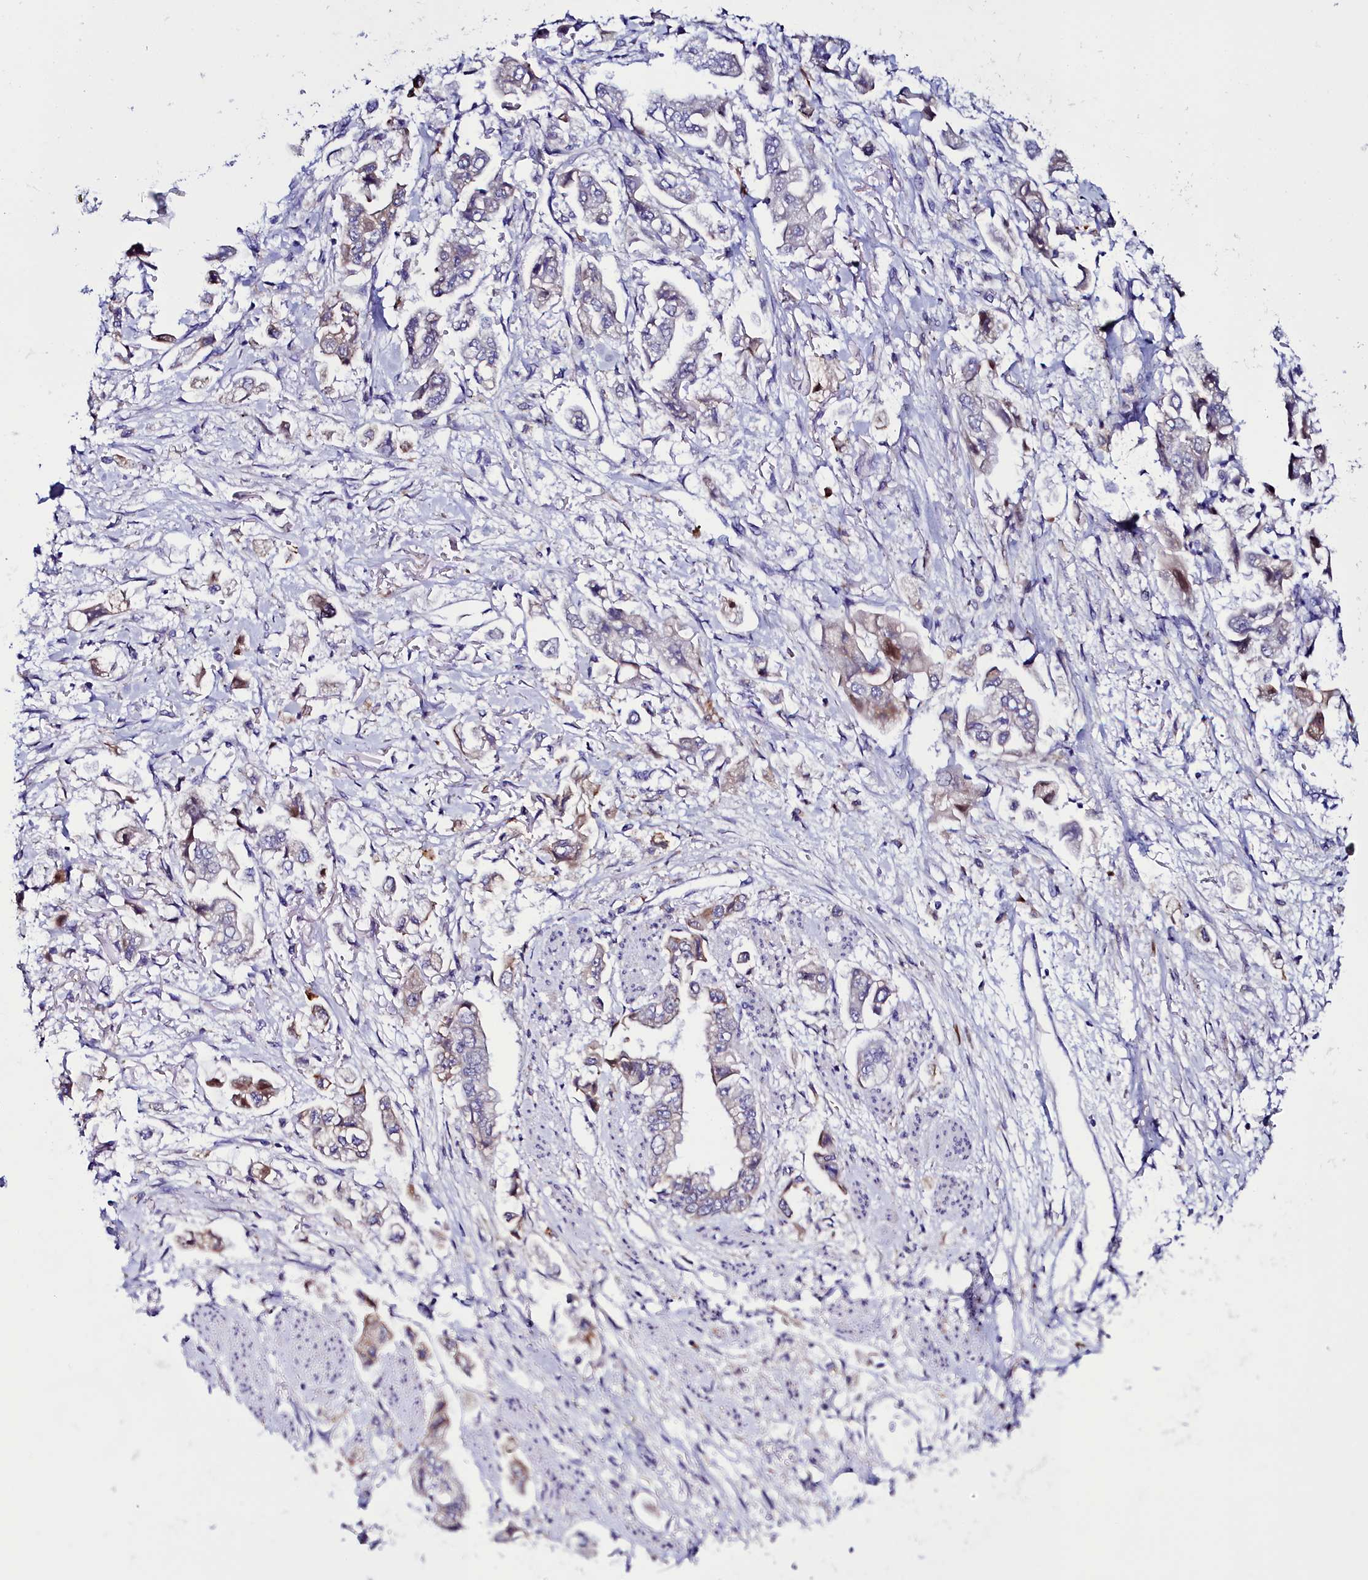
{"staining": {"intensity": "weak", "quantity": "<25%", "location": "cytoplasmic/membranous"}, "tissue": "stomach cancer", "cell_type": "Tumor cells", "image_type": "cancer", "snomed": [{"axis": "morphology", "description": "Adenocarcinoma, NOS"}, {"axis": "topography", "description": "Stomach"}], "caption": "Human stomach cancer stained for a protein using immunohistochemistry (IHC) reveals no expression in tumor cells.", "gene": "ELAPOR2", "patient": {"sex": "male", "age": 62}}